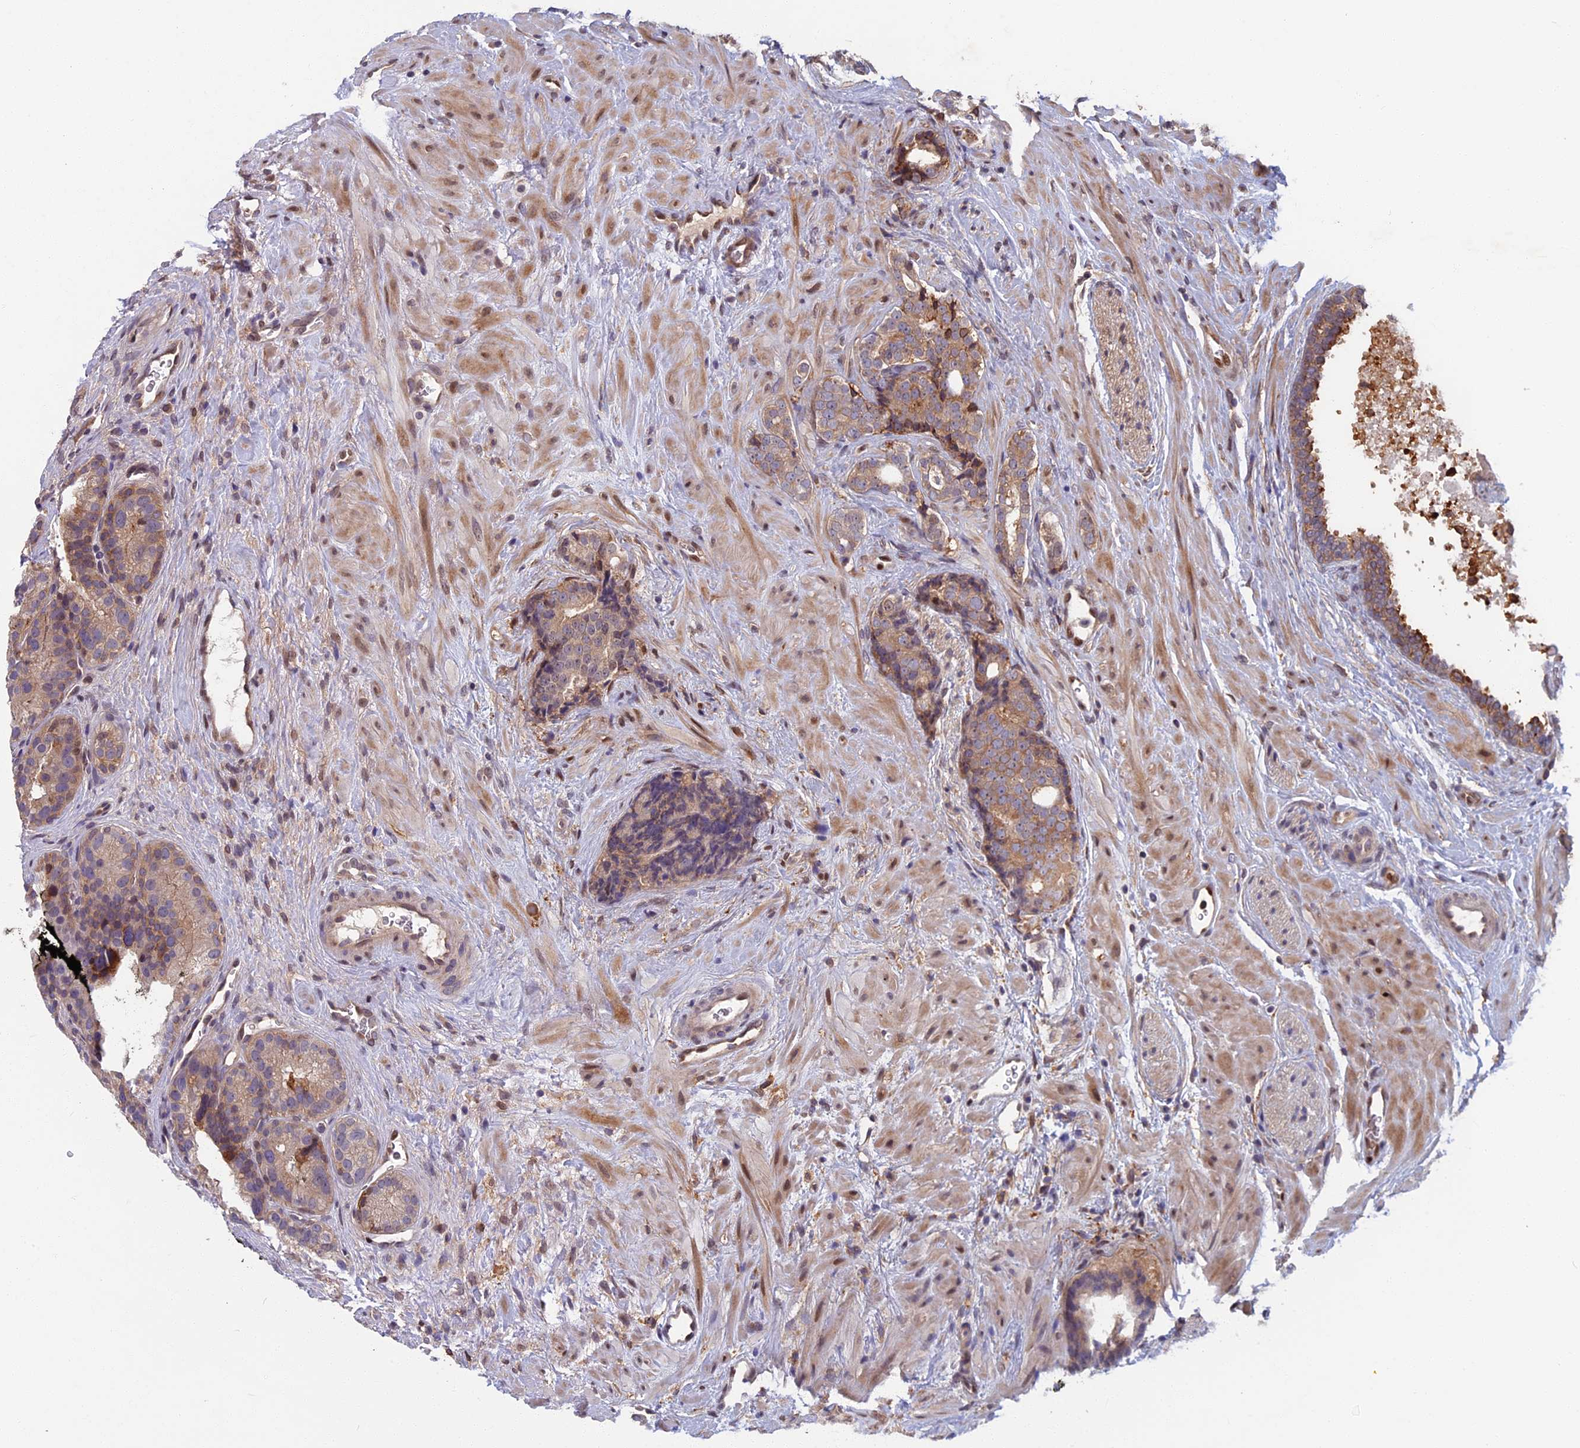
{"staining": {"intensity": "moderate", "quantity": "25%-75%", "location": "cytoplasmic/membranous"}, "tissue": "prostate cancer", "cell_type": "Tumor cells", "image_type": "cancer", "snomed": [{"axis": "morphology", "description": "Adenocarcinoma, High grade"}, {"axis": "topography", "description": "Prostate"}], "caption": "Immunohistochemistry (DAB) staining of human prostate adenocarcinoma (high-grade) shows moderate cytoplasmic/membranous protein positivity in approximately 25%-75% of tumor cells.", "gene": "SPG11", "patient": {"sex": "male", "age": 56}}